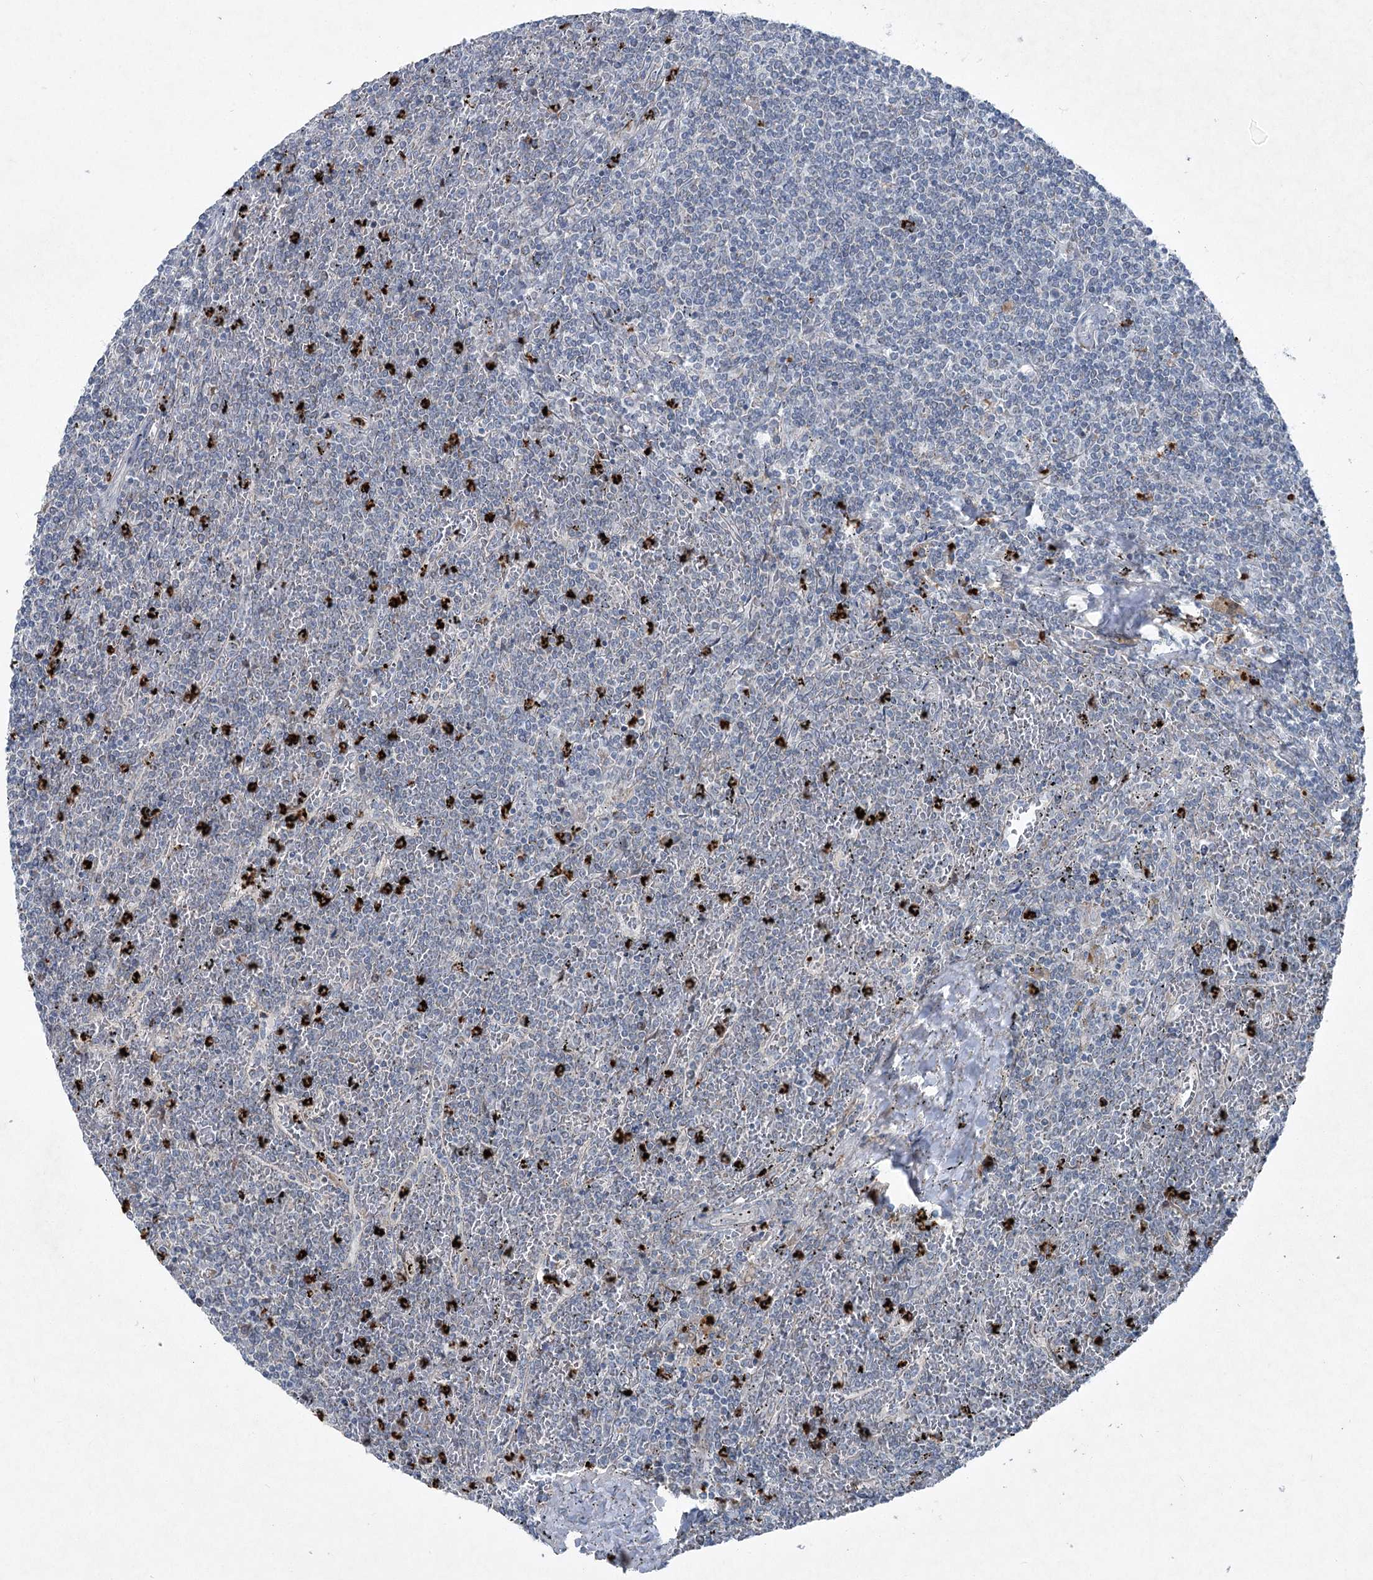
{"staining": {"intensity": "negative", "quantity": "none", "location": "none"}, "tissue": "lymphoma", "cell_type": "Tumor cells", "image_type": "cancer", "snomed": [{"axis": "morphology", "description": "Malignant lymphoma, non-Hodgkin's type, Low grade"}, {"axis": "topography", "description": "Spleen"}], "caption": "This micrograph is of low-grade malignant lymphoma, non-Hodgkin's type stained with IHC to label a protein in brown with the nuclei are counter-stained blue. There is no staining in tumor cells.", "gene": "PLA2G12A", "patient": {"sex": "female", "age": 19}}